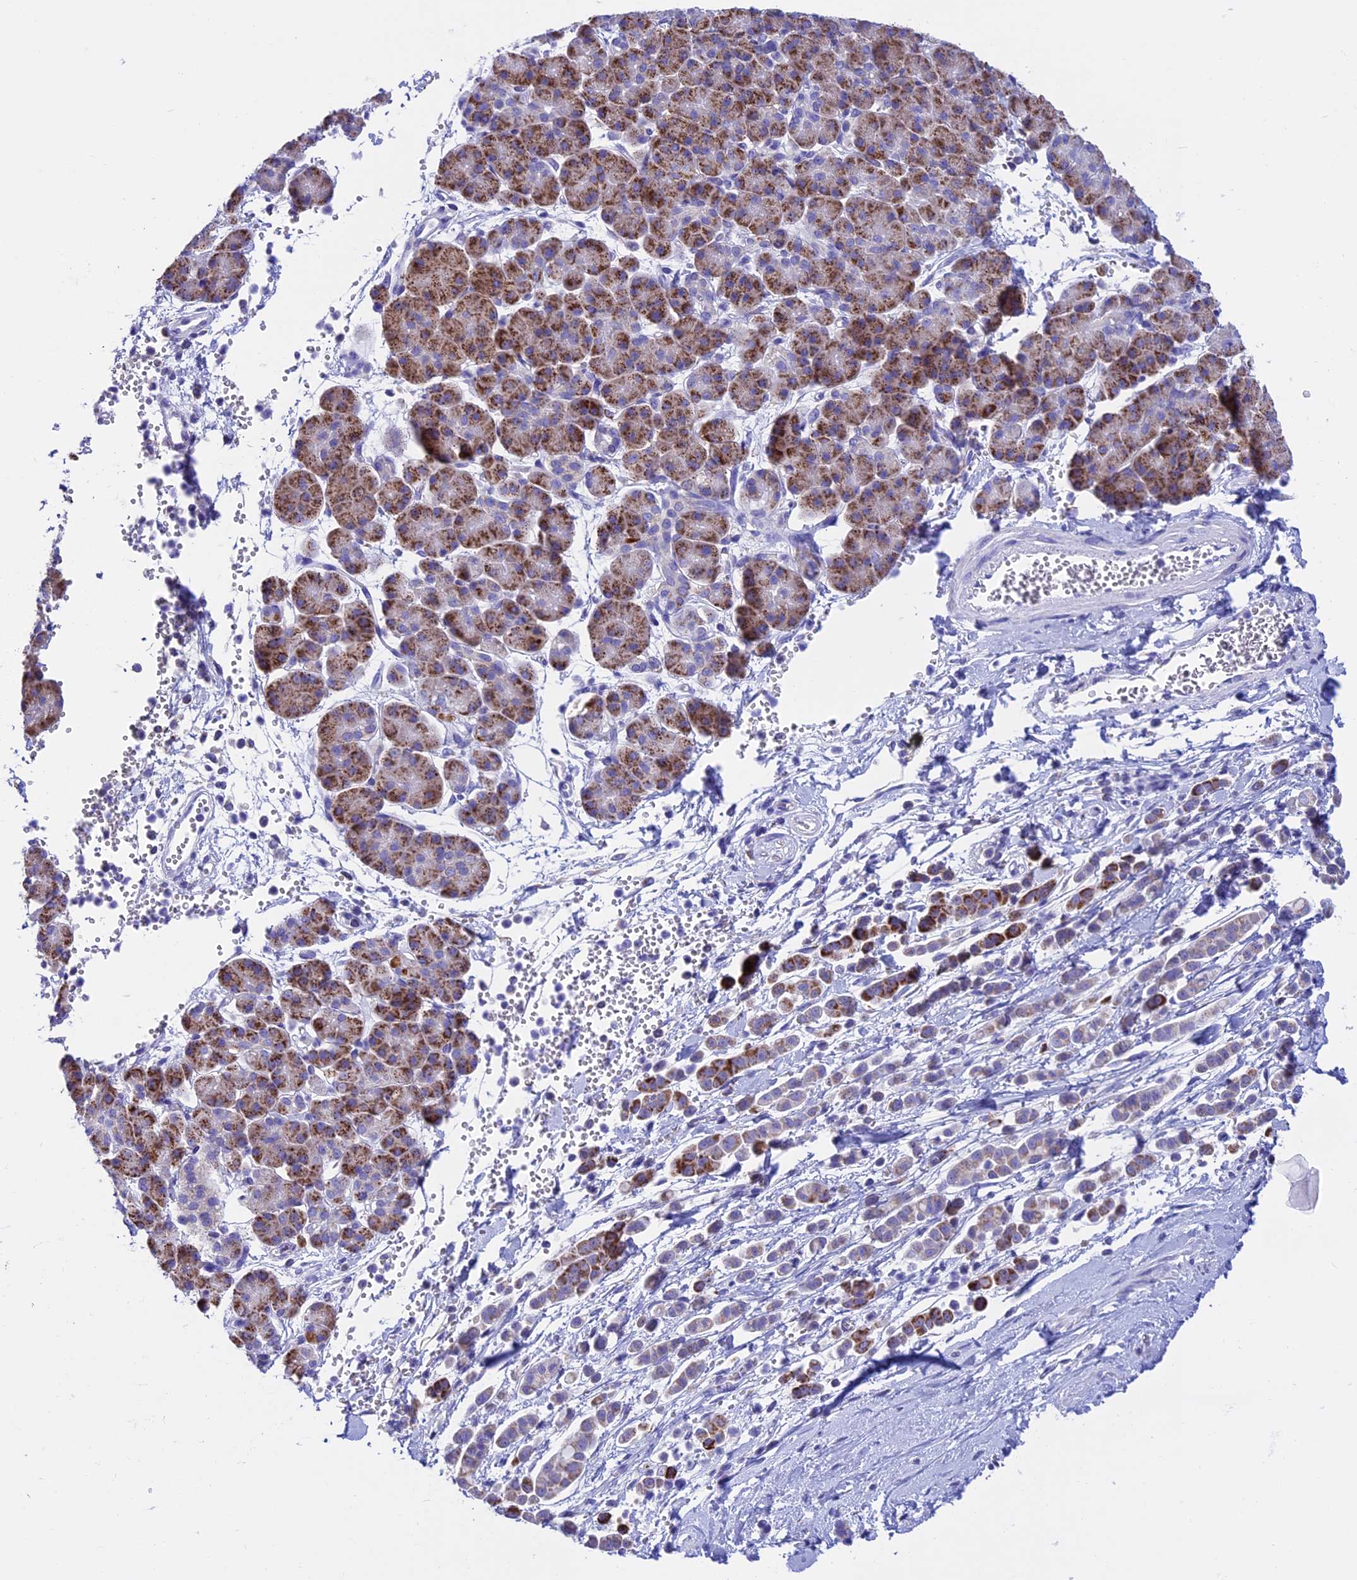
{"staining": {"intensity": "strong", "quantity": "<25%", "location": "cytoplasmic/membranous"}, "tissue": "pancreatic cancer", "cell_type": "Tumor cells", "image_type": "cancer", "snomed": [{"axis": "morphology", "description": "Normal tissue, NOS"}, {"axis": "morphology", "description": "Adenocarcinoma, NOS"}, {"axis": "topography", "description": "Pancreas"}], "caption": "Strong cytoplasmic/membranous protein expression is identified in about <25% of tumor cells in pancreatic cancer (adenocarcinoma). Immunohistochemistry (ihc) stains the protein in brown and the nuclei are stained blue.", "gene": "SLC8B1", "patient": {"sex": "female", "age": 64}}